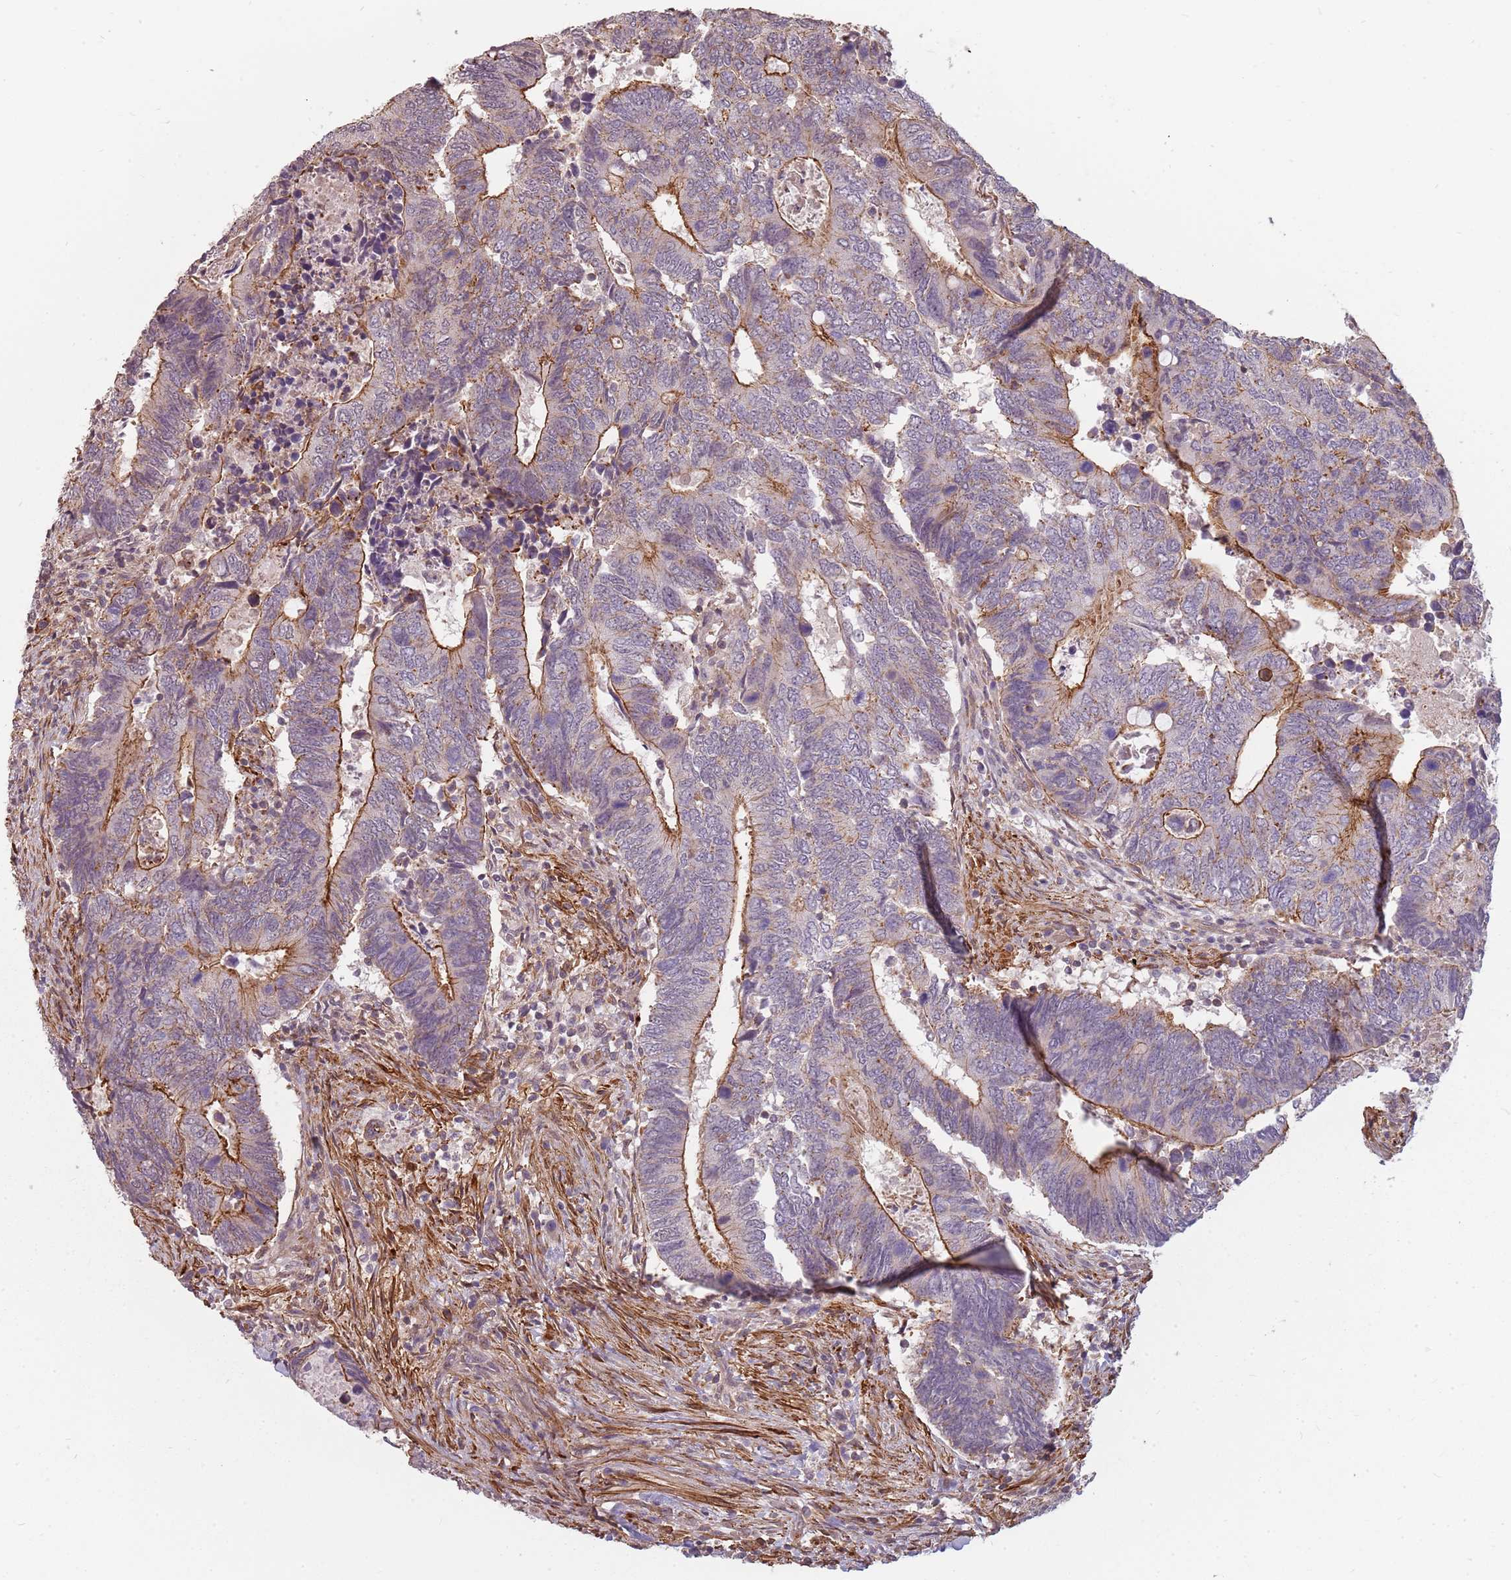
{"staining": {"intensity": "moderate", "quantity": "25%-75%", "location": "cytoplasmic/membranous"}, "tissue": "colorectal cancer", "cell_type": "Tumor cells", "image_type": "cancer", "snomed": [{"axis": "morphology", "description": "Adenocarcinoma, NOS"}, {"axis": "topography", "description": "Colon"}], "caption": "Tumor cells exhibit medium levels of moderate cytoplasmic/membranous expression in about 25%-75% of cells in human colorectal adenocarcinoma.", "gene": "PPP1R14C", "patient": {"sex": "male", "age": 87}}